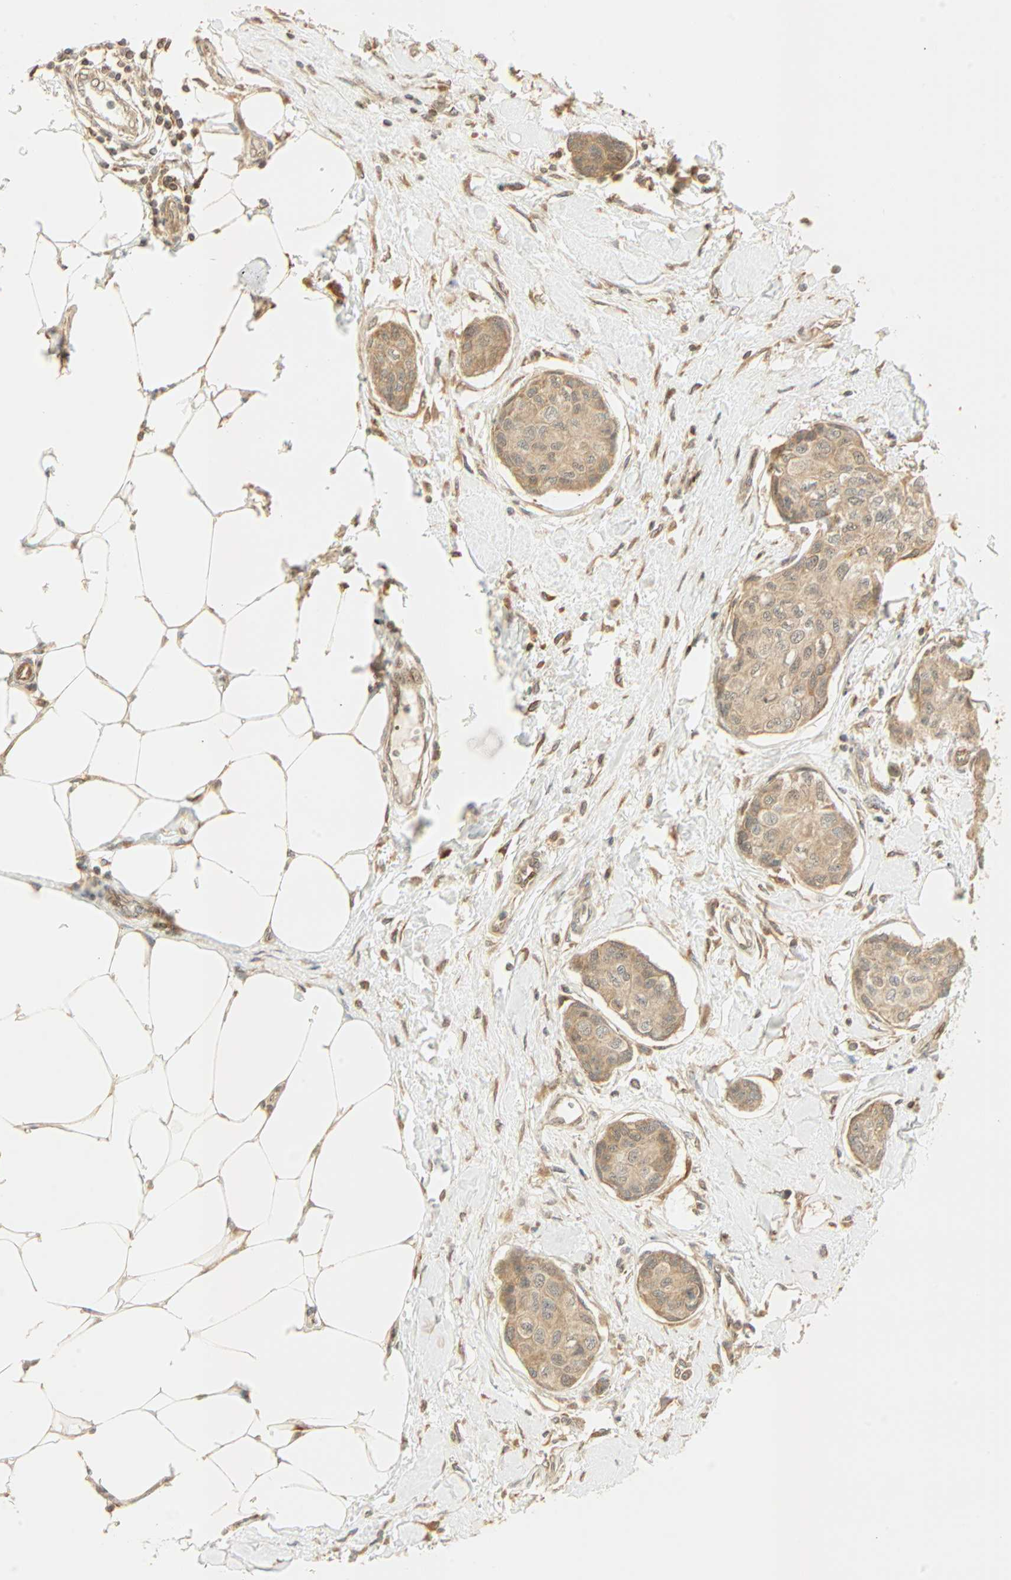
{"staining": {"intensity": "moderate", "quantity": ">75%", "location": "cytoplasmic/membranous"}, "tissue": "breast cancer", "cell_type": "Tumor cells", "image_type": "cancer", "snomed": [{"axis": "morphology", "description": "Duct carcinoma"}, {"axis": "topography", "description": "Breast"}], "caption": "Protein expression analysis of human intraductal carcinoma (breast) reveals moderate cytoplasmic/membranous positivity in approximately >75% of tumor cells.", "gene": "PNPLA6", "patient": {"sex": "female", "age": 80}}